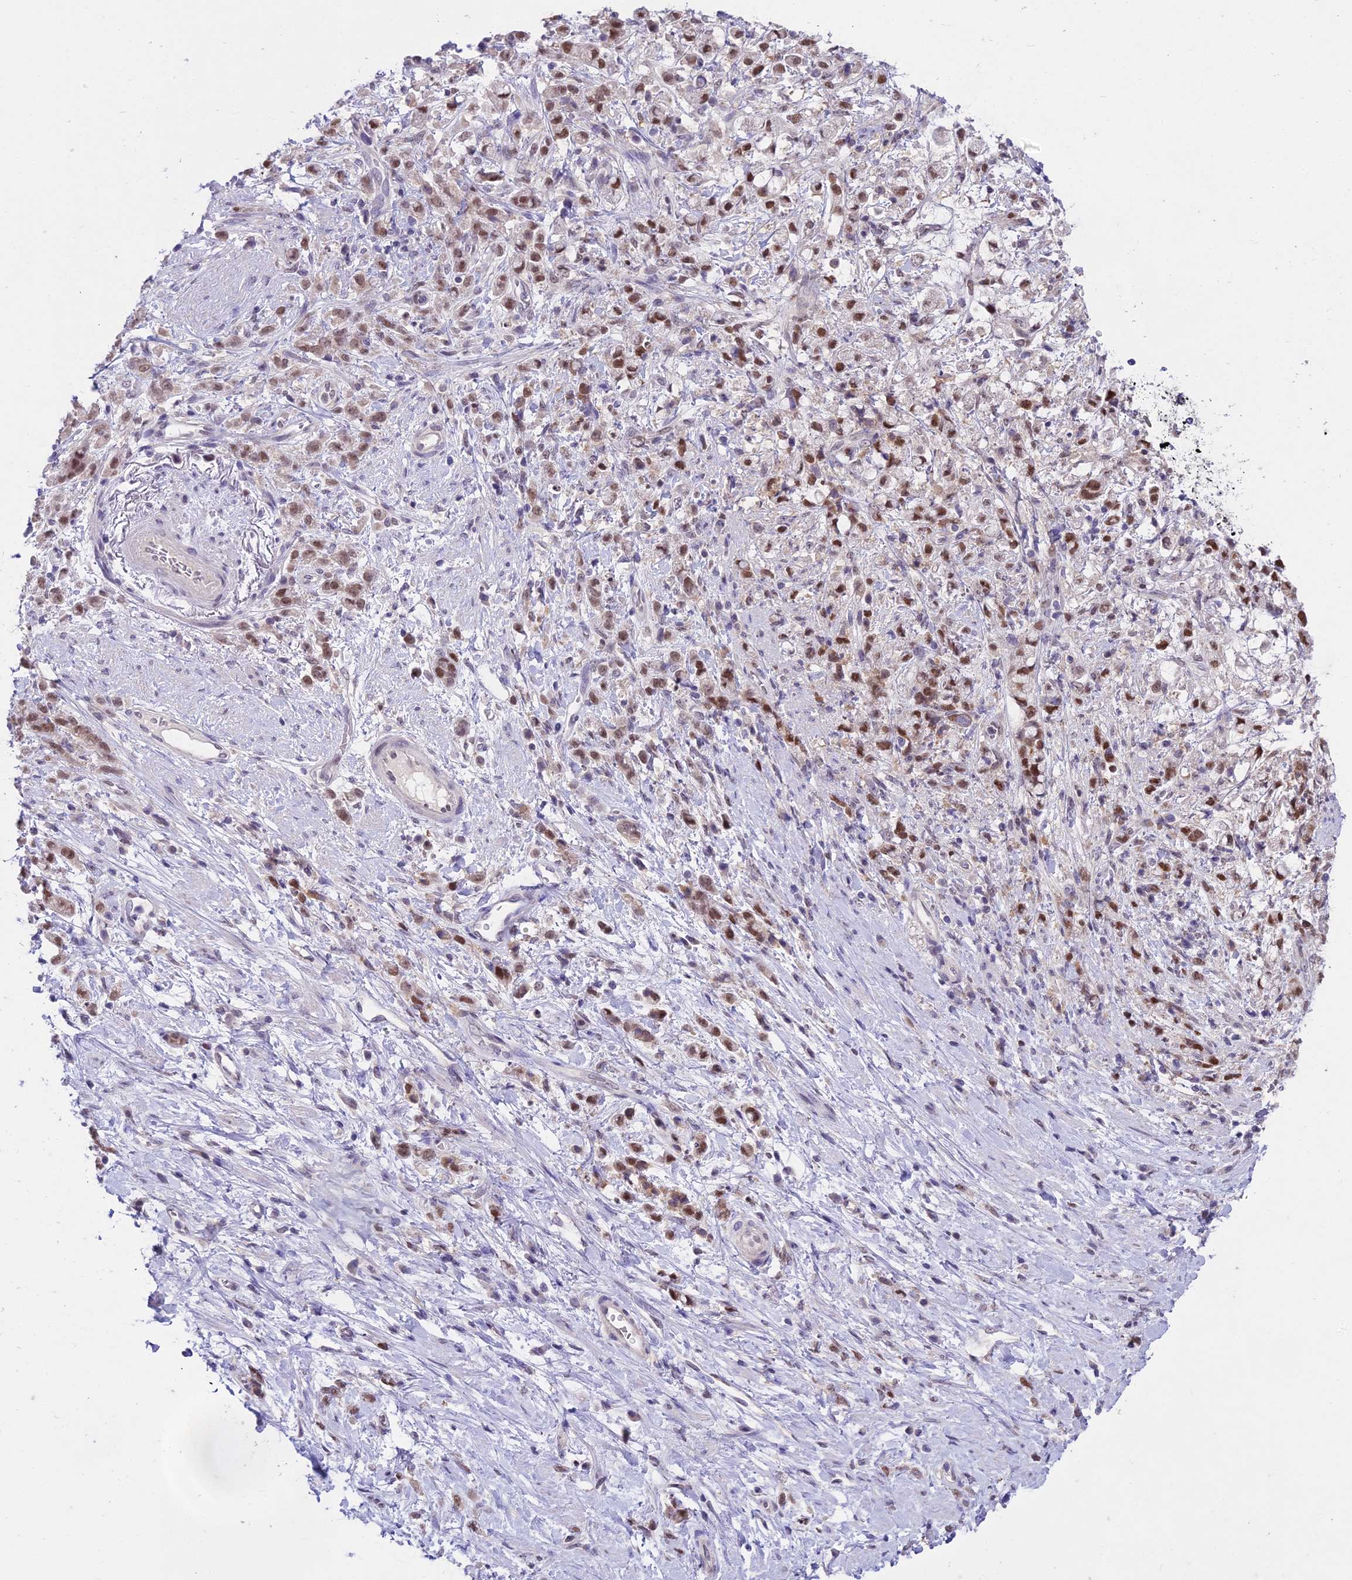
{"staining": {"intensity": "moderate", "quantity": ">75%", "location": "nuclear"}, "tissue": "stomach cancer", "cell_type": "Tumor cells", "image_type": "cancer", "snomed": [{"axis": "morphology", "description": "Adenocarcinoma, NOS"}, {"axis": "topography", "description": "Stomach"}], "caption": "A micrograph showing moderate nuclear expression in about >75% of tumor cells in stomach cancer (adenocarcinoma), as visualized by brown immunohistochemical staining.", "gene": "MAT2A", "patient": {"sex": "female", "age": 60}}